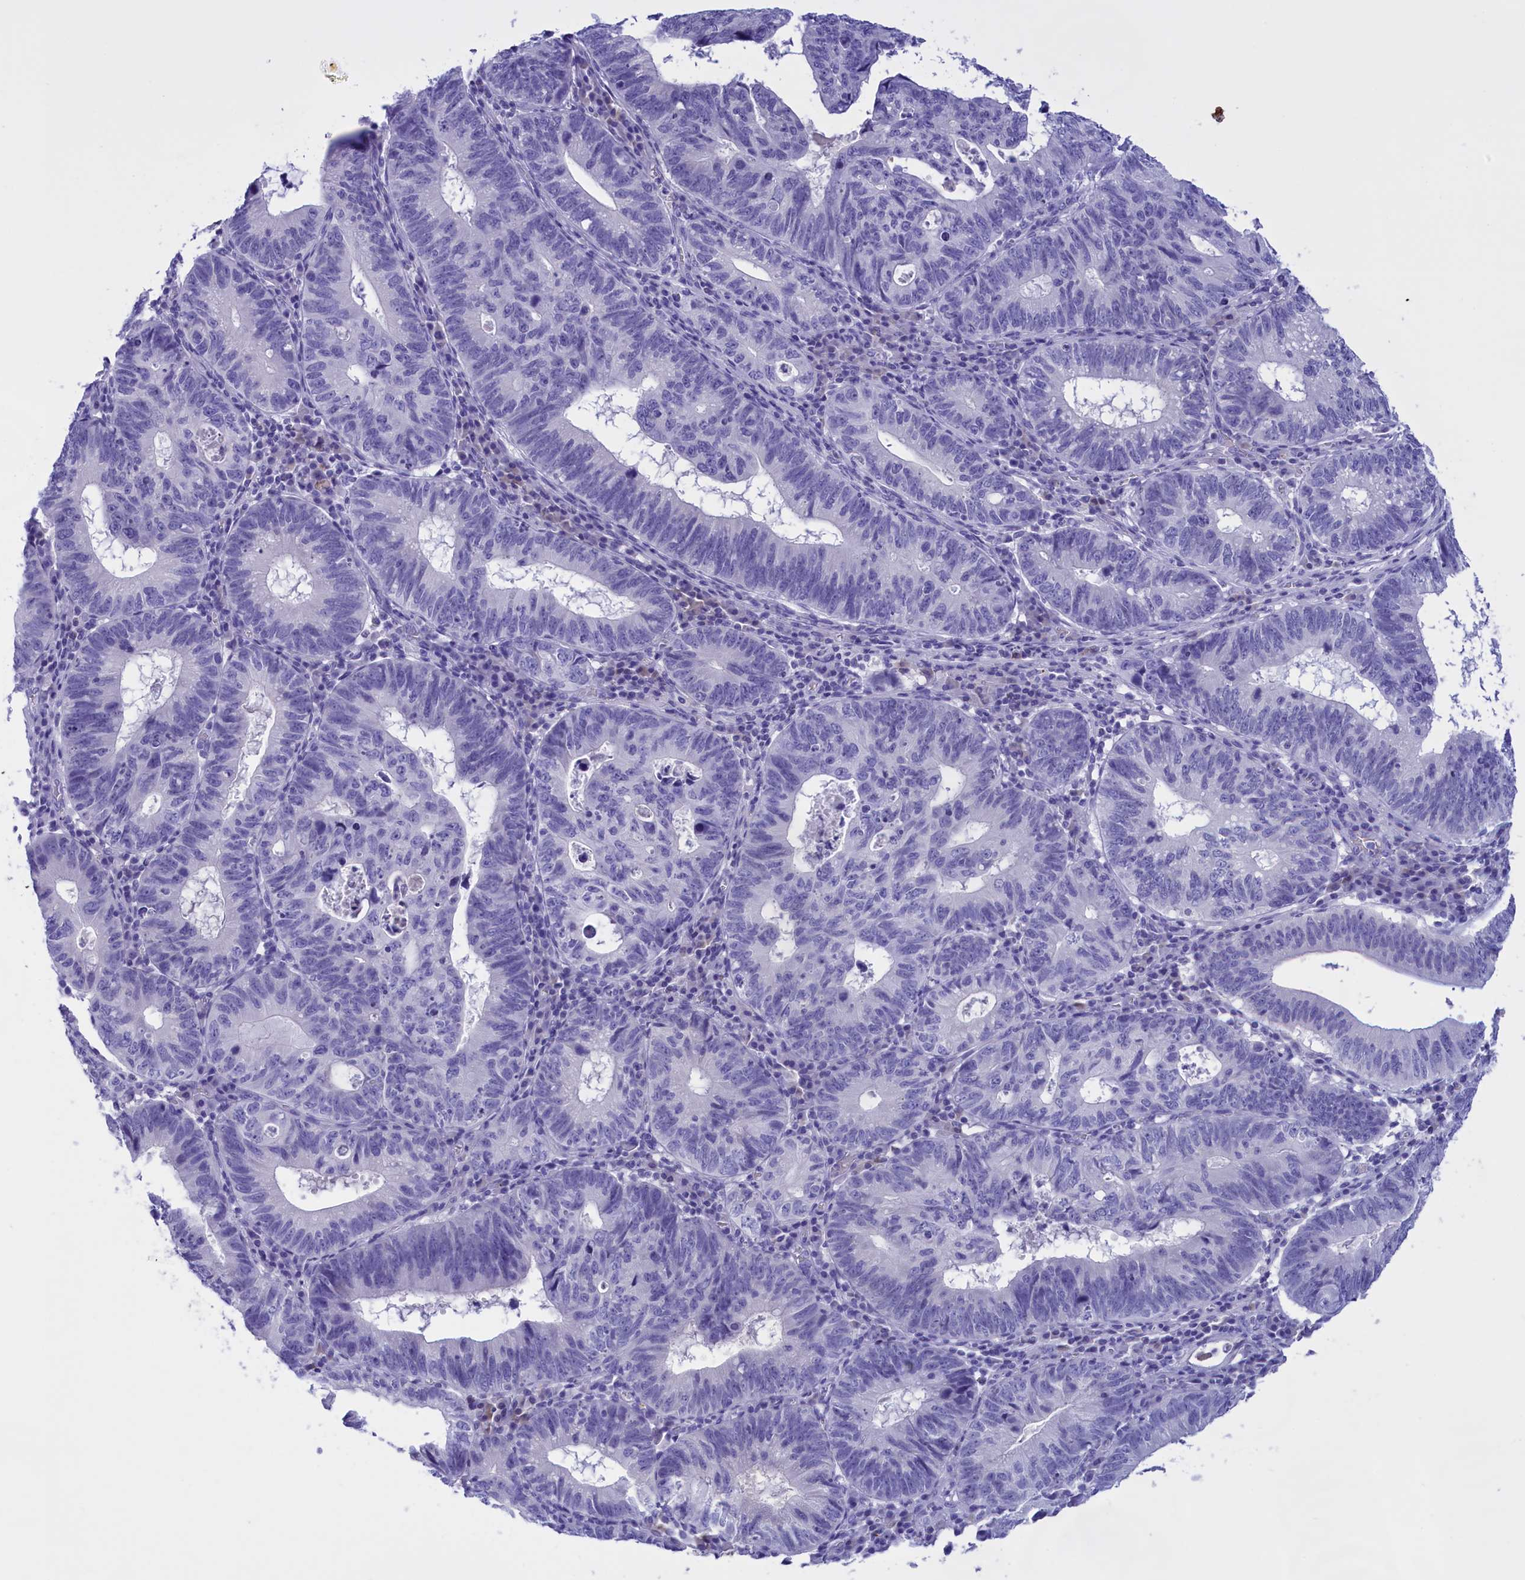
{"staining": {"intensity": "negative", "quantity": "none", "location": "none"}, "tissue": "stomach cancer", "cell_type": "Tumor cells", "image_type": "cancer", "snomed": [{"axis": "morphology", "description": "Adenocarcinoma, NOS"}, {"axis": "topography", "description": "Stomach"}], "caption": "Stomach cancer was stained to show a protein in brown. There is no significant expression in tumor cells. The staining is performed using DAB brown chromogen with nuclei counter-stained in using hematoxylin.", "gene": "PROK2", "patient": {"sex": "male", "age": 59}}